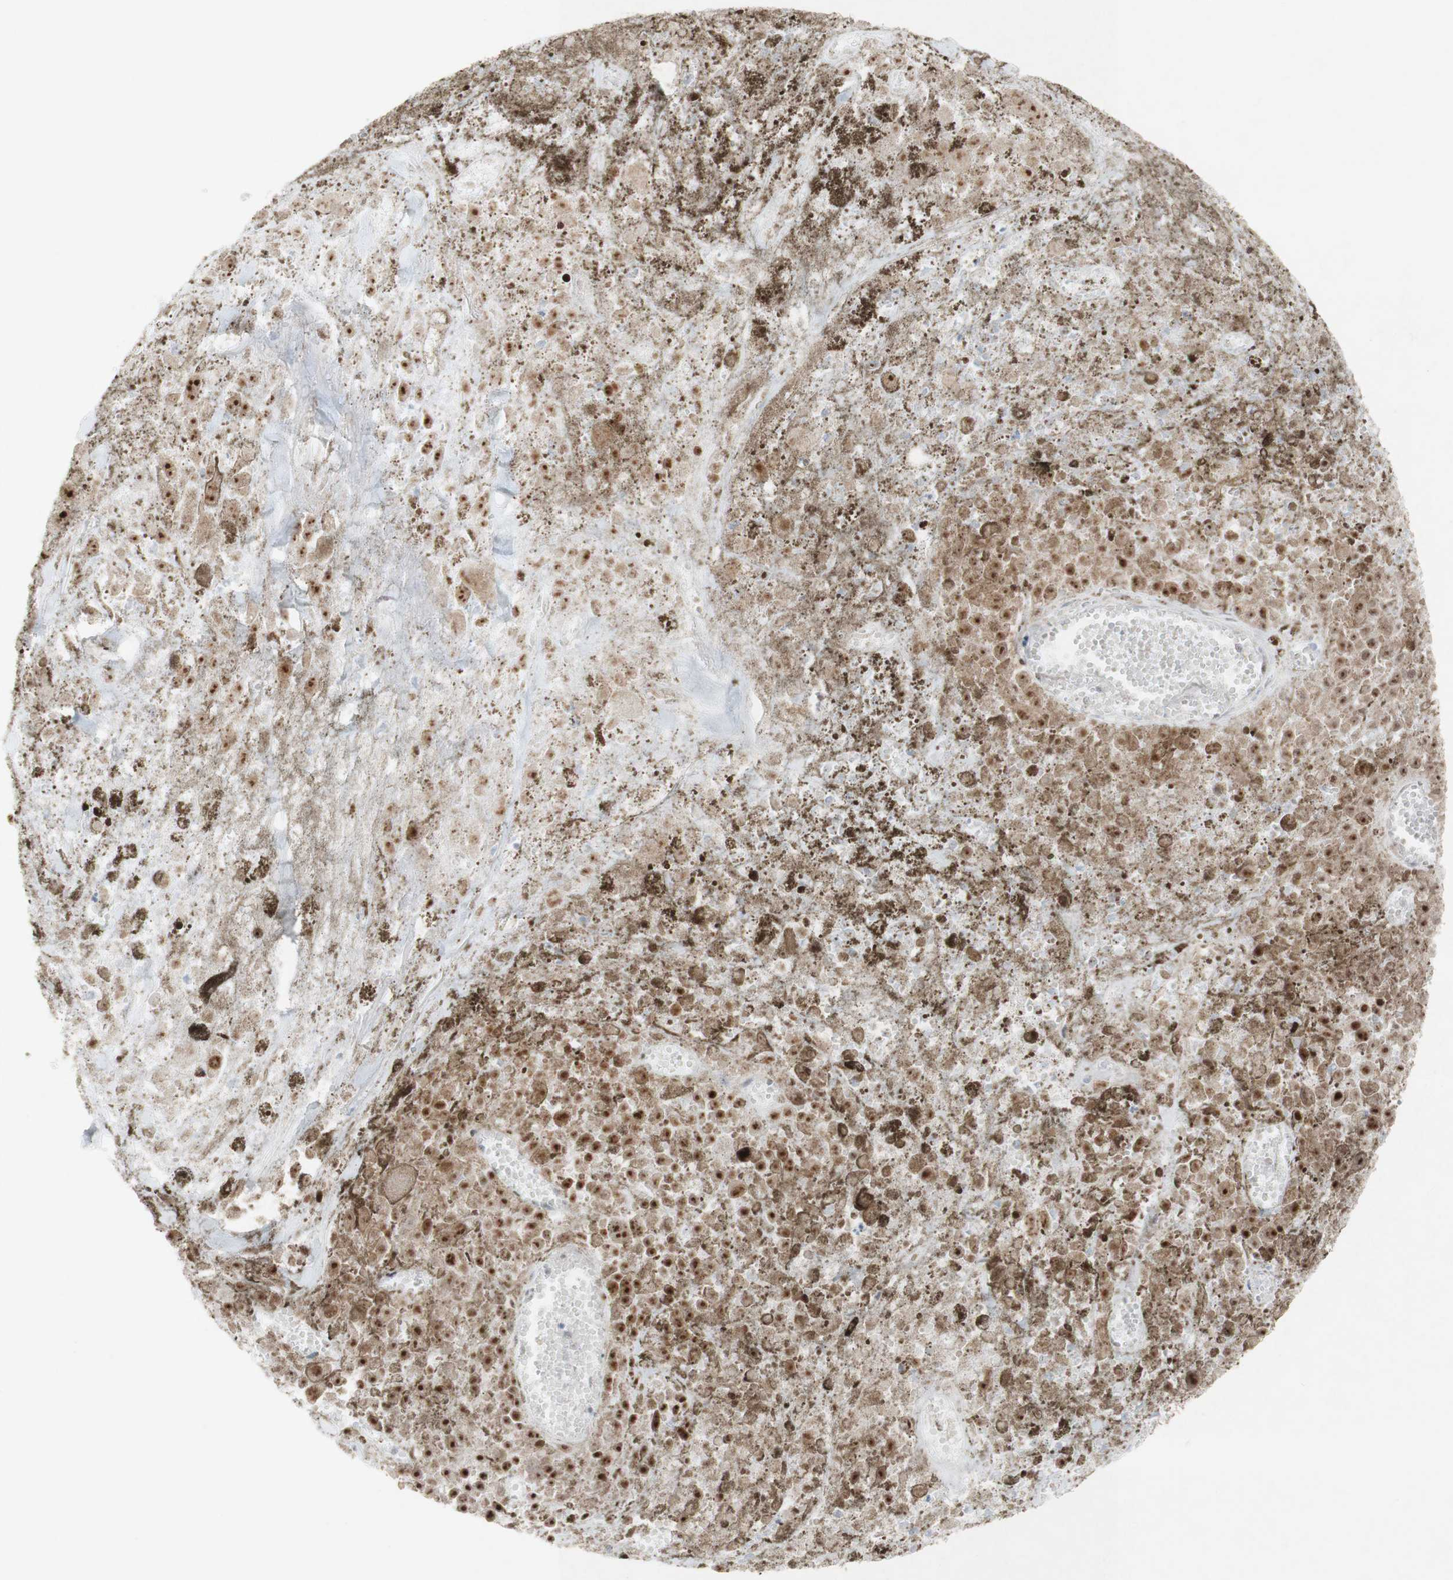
{"staining": {"intensity": "moderate", "quantity": ">75%", "location": "nuclear"}, "tissue": "melanoma", "cell_type": "Tumor cells", "image_type": "cancer", "snomed": [{"axis": "morphology", "description": "Malignant melanoma, Metastatic site"}, {"axis": "topography", "description": "Lymph node"}], "caption": "An image of malignant melanoma (metastatic site) stained for a protein exhibits moderate nuclear brown staining in tumor cells.", "gene": "POLR1A", "patient": {"sex": "male", "age": 59}}